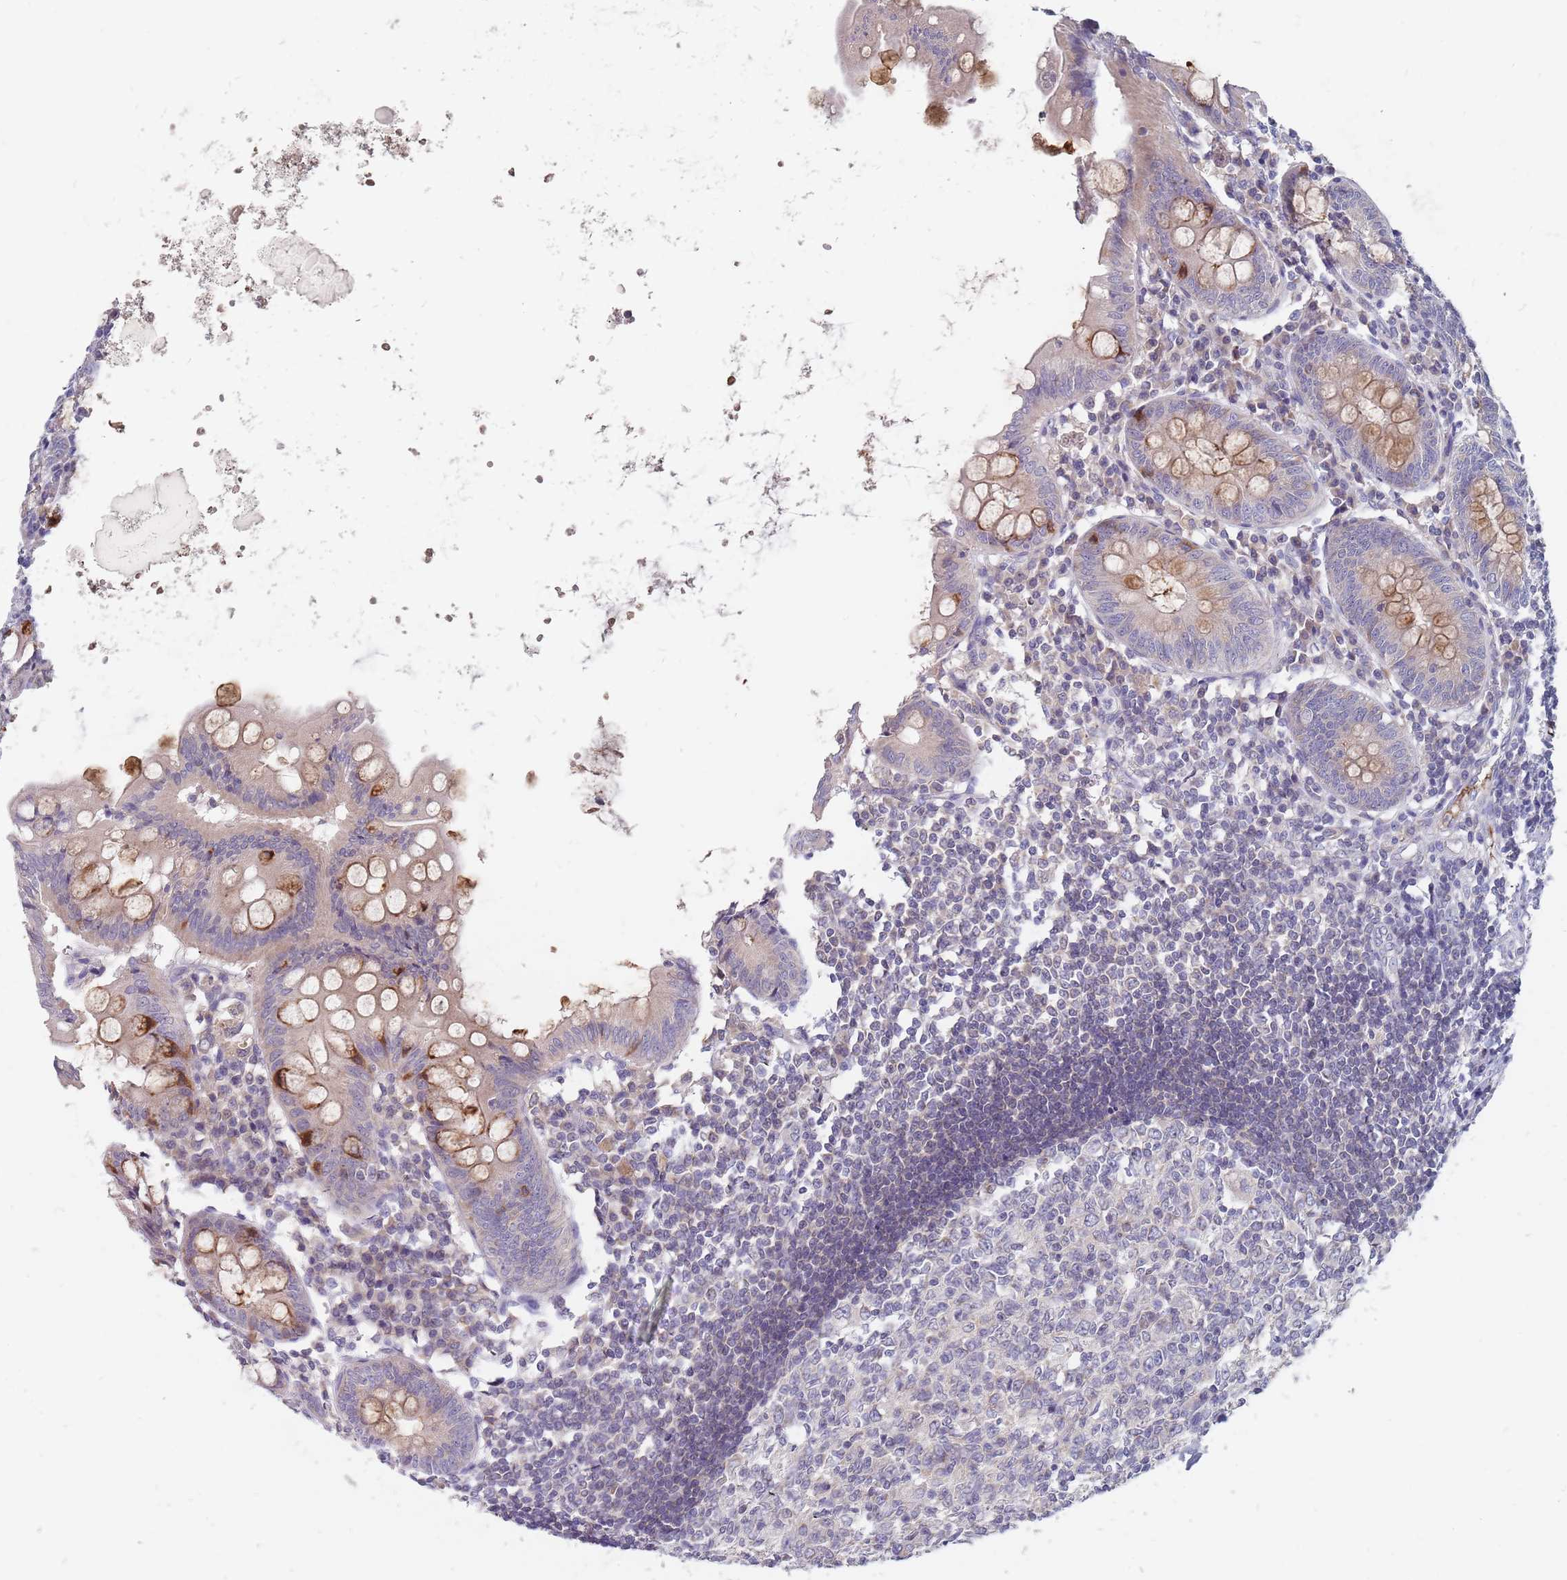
{"staining": {"intensity": "moderate", "quantity": "25%-75%", "location": "cytoplasmic/membranous"}, "tissue": "appendix", "cell_type": "Glandular cells", "image_type": "normal", "snomed": [{"axis": "morphology", "description": "Normal tissue, NOS"}, {"axis": "topography", "description": "Appendix"}], "caption": "Glandular cells show medium levels of moderate cytoplasmic/membranous positivity in about 25%-75% of cells in unremarkable appendix. (DAB (3,3'-diaminobenzidine) = brown stain, brightfield microscopy at high magnification).", "gene": "CMTR2", "patient": {"sex": "female", "age": 54}}